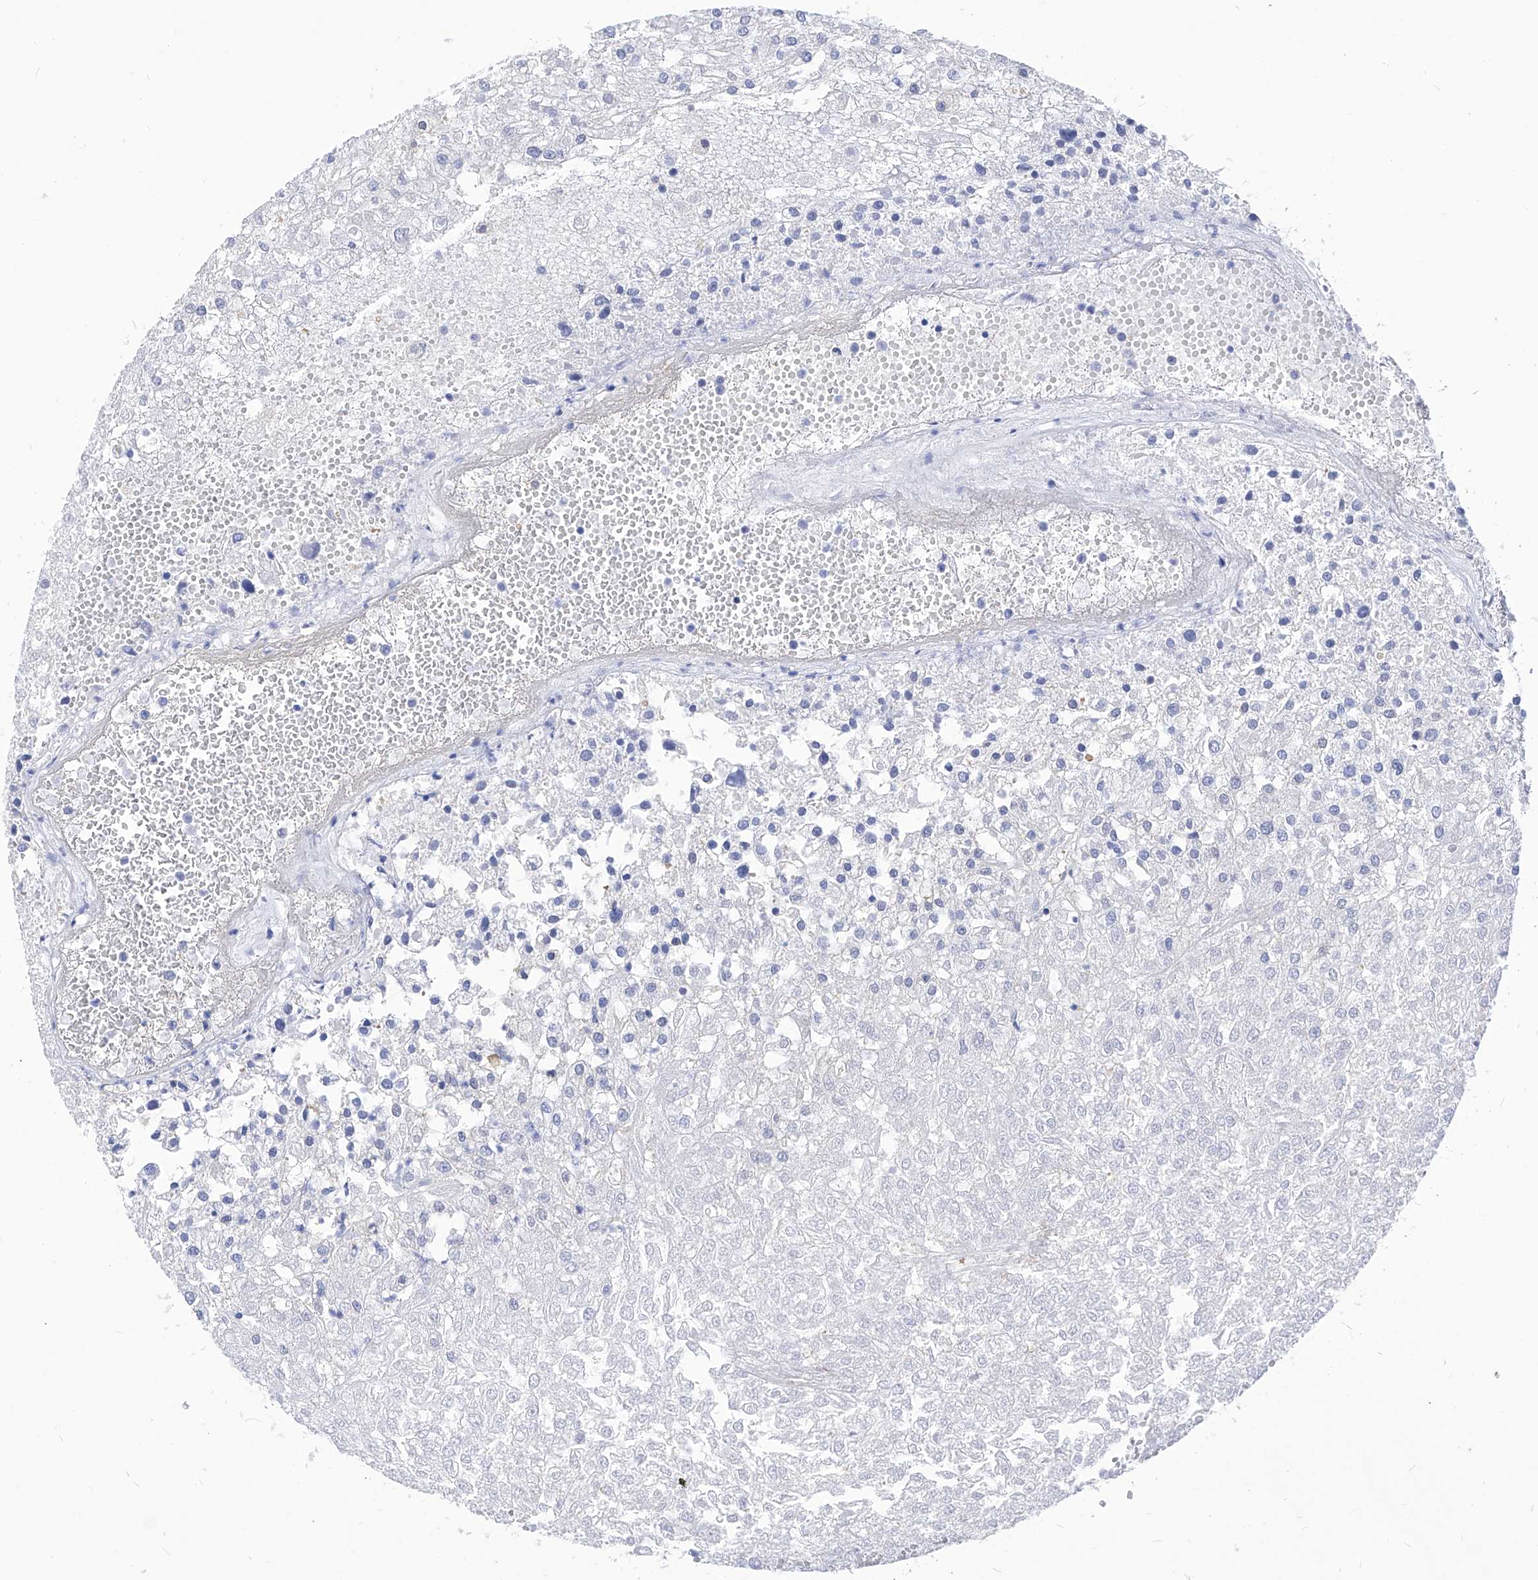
{"staining": {"intensity": "weak", "quantity": "25%-75%", "location": "cytoplasmic/membranous"}, "tissue": "renal cancer", "cell_type": "Tumor cells", "image_type": "cancer", "snomed": [{"axis": "morphology", "description": "Adenocarcinoma, NOS"}, {"axis": "topography", "description": "Kidney"}], "caption": "The micrograph demonstrates immunohistochemical staining of adenocarcinoma (renal). There is weak cytoplasmic/membranous positivity is appreciated in about 25%-75% of tumor cells. Nuclei are stained in blue.", "gene": "XPNPEP1", "patient": {"sex": "female", "age": 54}}